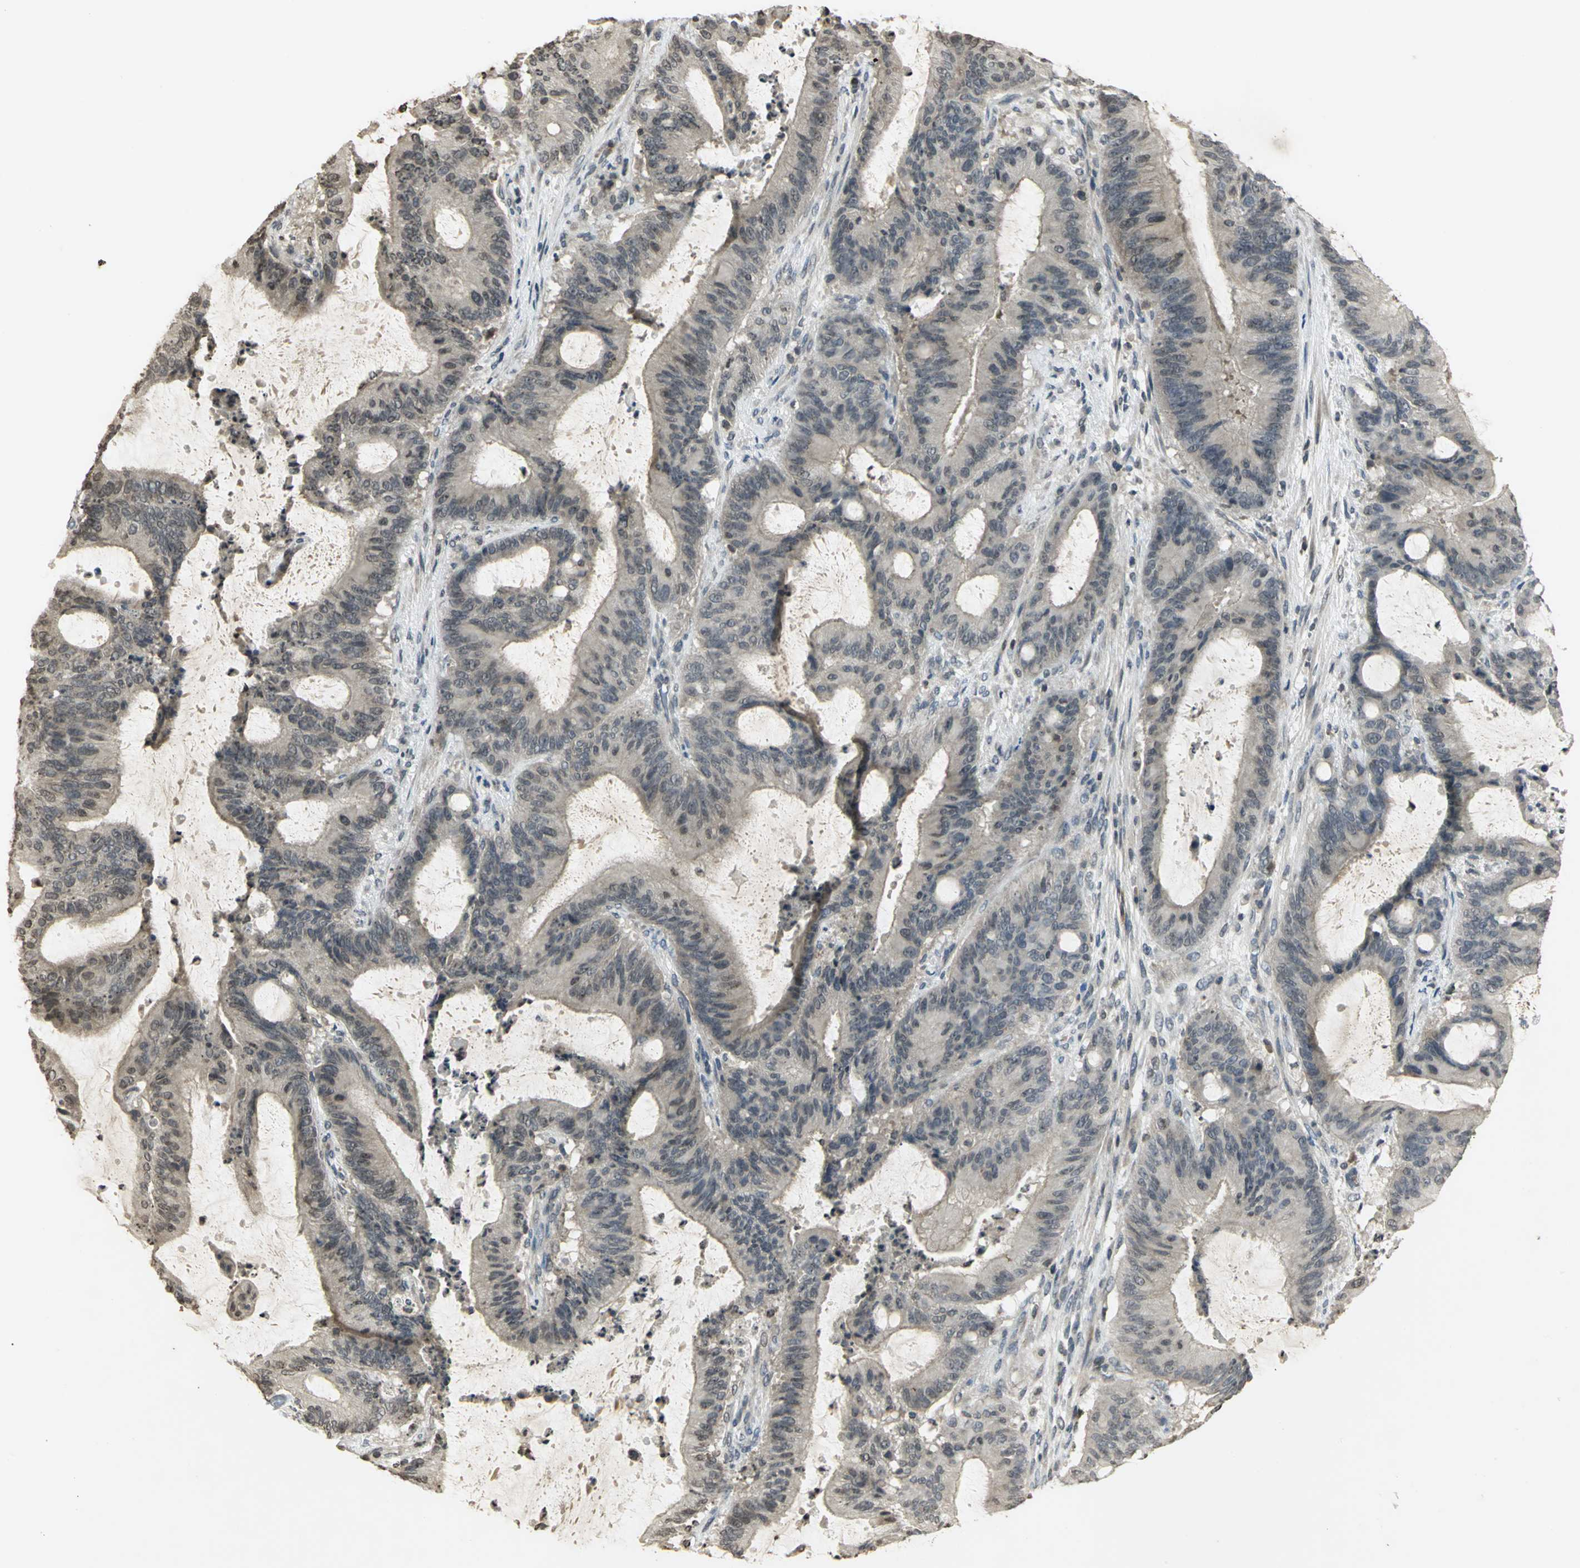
{"staining": {"intensity": "negative", "quantity": "none", "location": "none"}, "tissue": "liver cancer", "cell_type": "Tumor cells", "image_type": "cancer", "snomed": [{"axis": "morphology", "description": "Cholangiocarcinoma"}, {"axis": "topography", "description": "Liver"}], "caption": "Immunohistochemical staining of liver cholangiocarcinoma reveals no significant expression in tumor cells.", "gene": "IL16", "patient": {"sex": "female", "age": 73}}